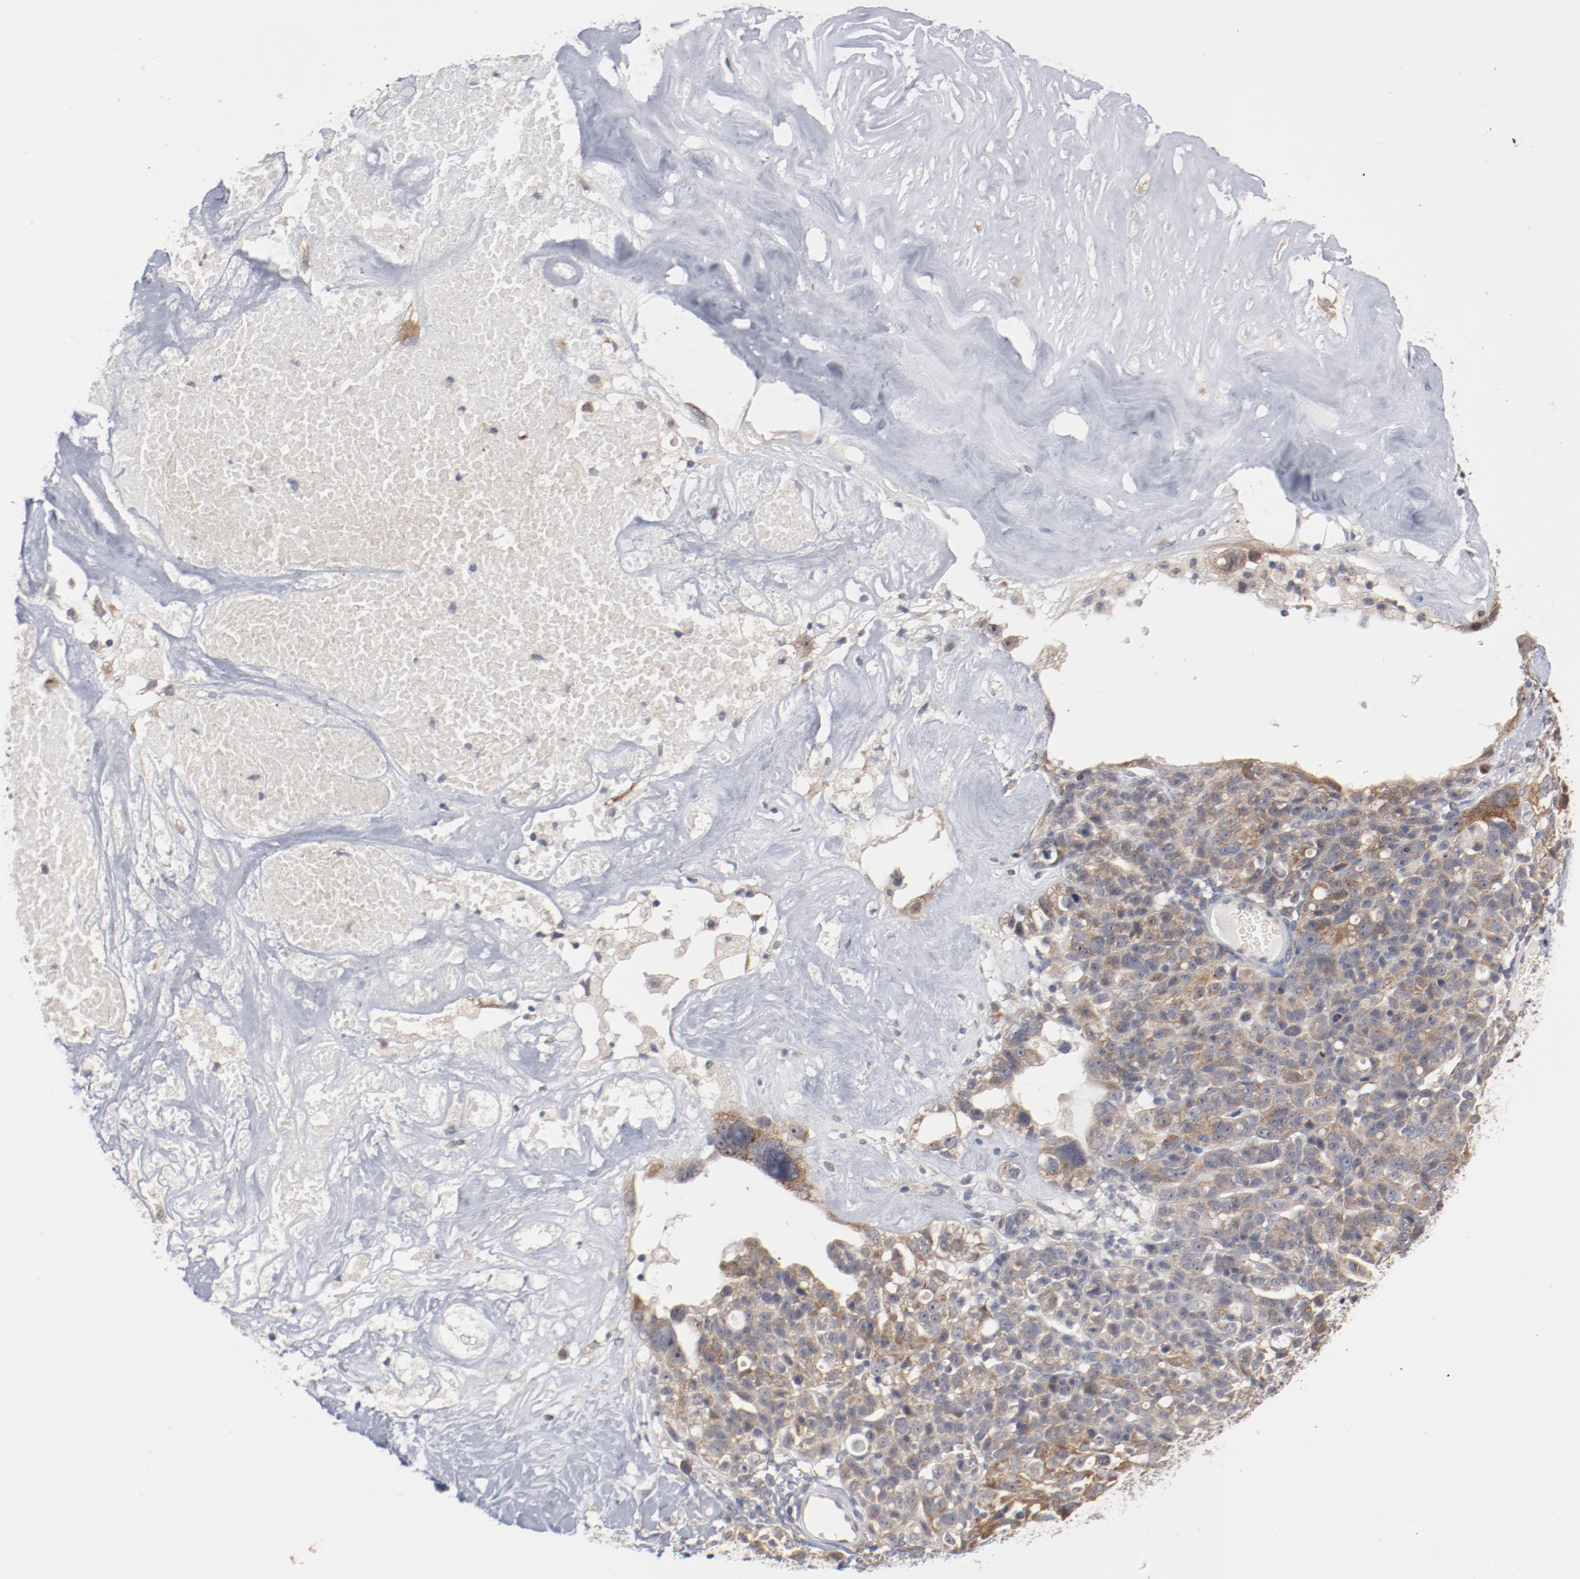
{"staining": {"intensity": "weak", "quantity": ">75%", "location": "cytoplasmic/membranous"}, "tissue": "ovarian cancer", "cell_type": "Tumor cells", "image_type": "cancer", "snomed": [{"axis": "morphology", "description": "Cystadenocarcinoma, serous, NOS"}, {"axis": "topography", "description": "Ovary"}], "caption": "Immunohistochemistry photomicrograph of ovarian serous cystadenocarcinoma stained for a protein (brown), which reveals low levels of weak cytoplasmic/membranous positivity in approximately >75% of tumor cells.", "gene": "RNASE11", "patient": {"sex": "female", "age": 66}}